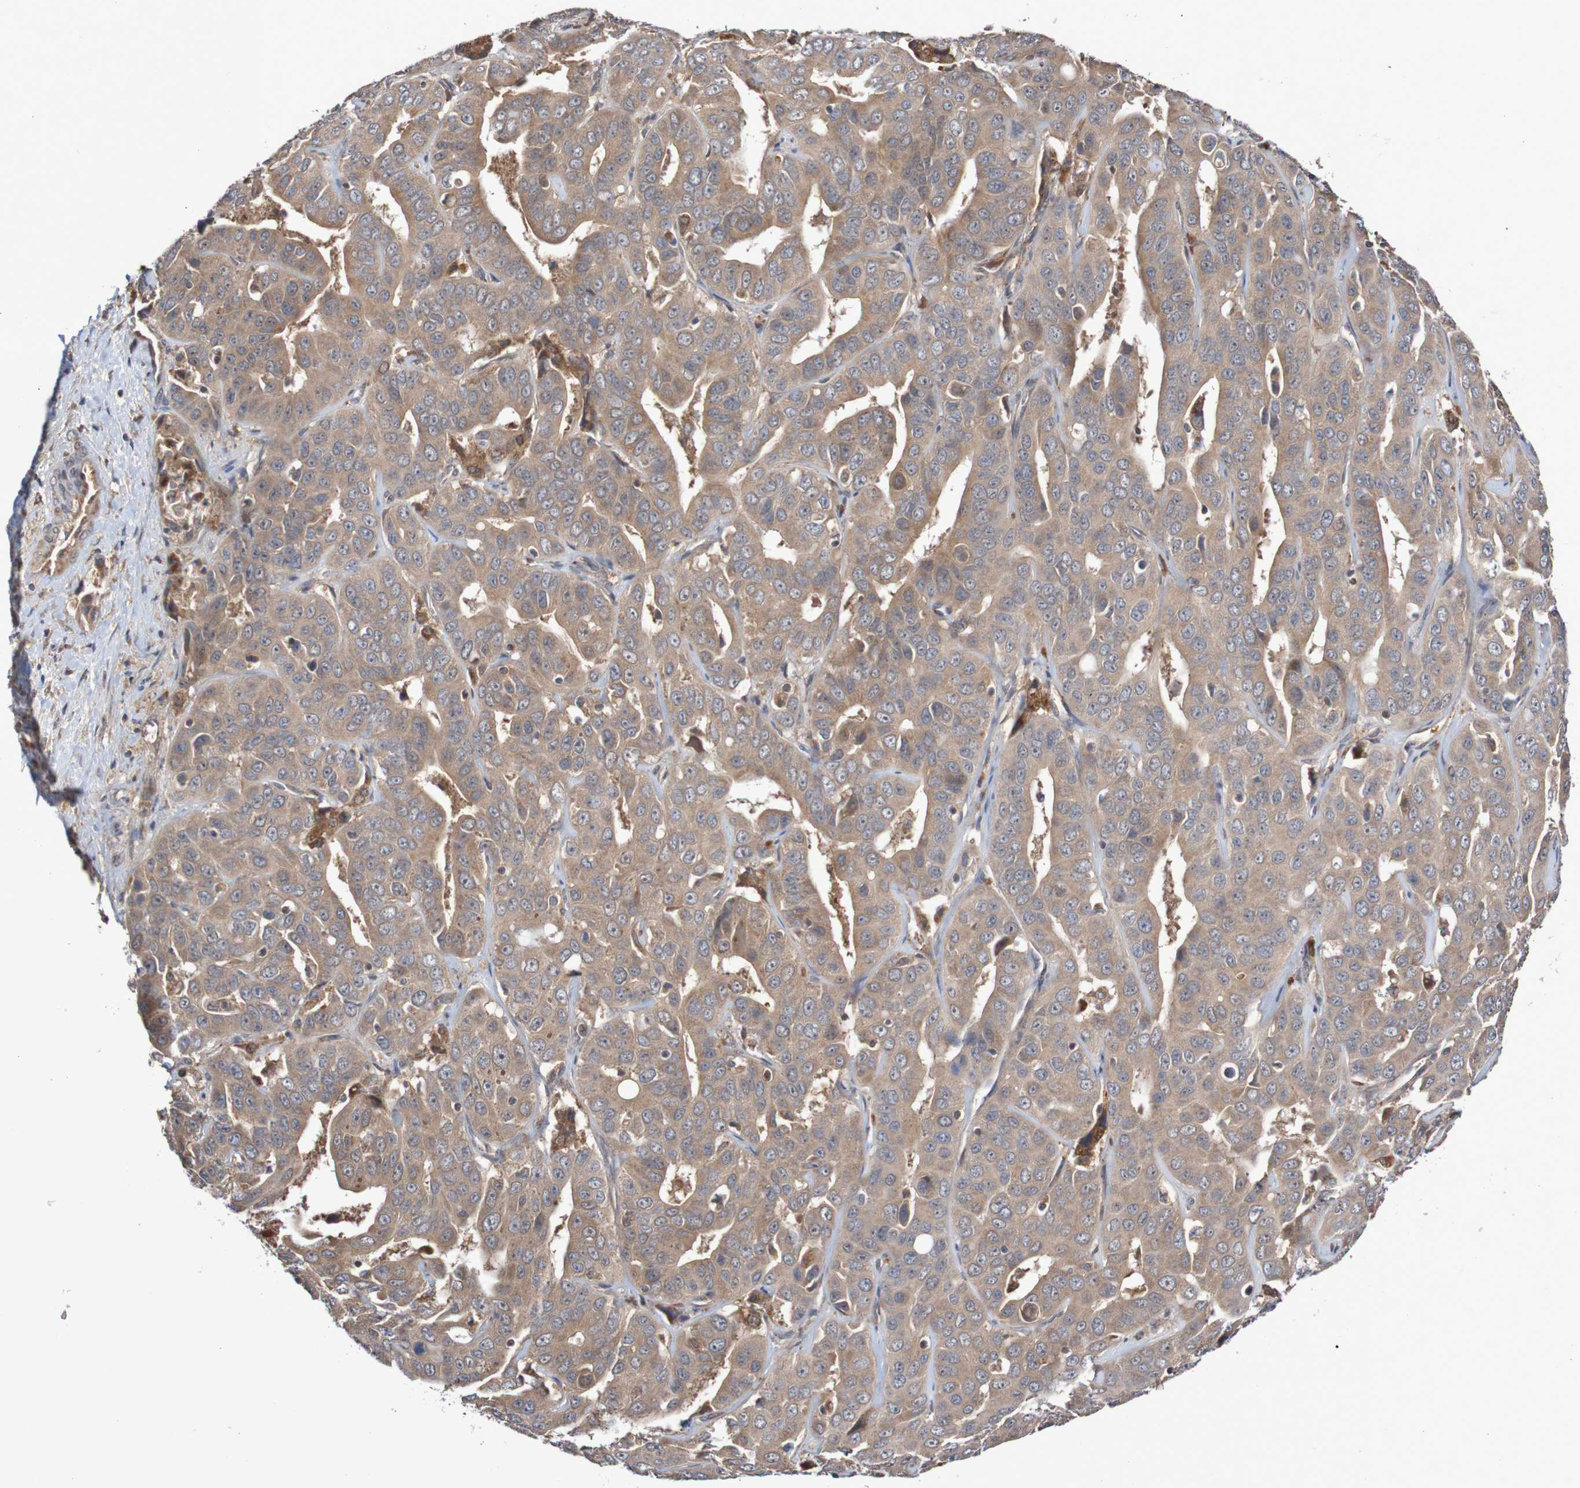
{"staining": {"intensity": "moderate", "quantity": ">75%", "location": "cytoplasmic/membranous"}, "tissue": "liver cancer", "cell_type": "Tumor cells", "image_type": "cancer", "snomed": [{"axis": "morphology", "description": "Cholangiocarcinoma"}, {"axis": "topography", "description": "Liver"}], "caption": "Liver cancer (cholangiocarcinoma) was stained to show a protein in brown. There is medium levels of moderate cytoplasmic/membranous positivity in about >75% of tumor cells.", "gene": "PHPT1", "patient": {"sex": "female", "age": 52}}